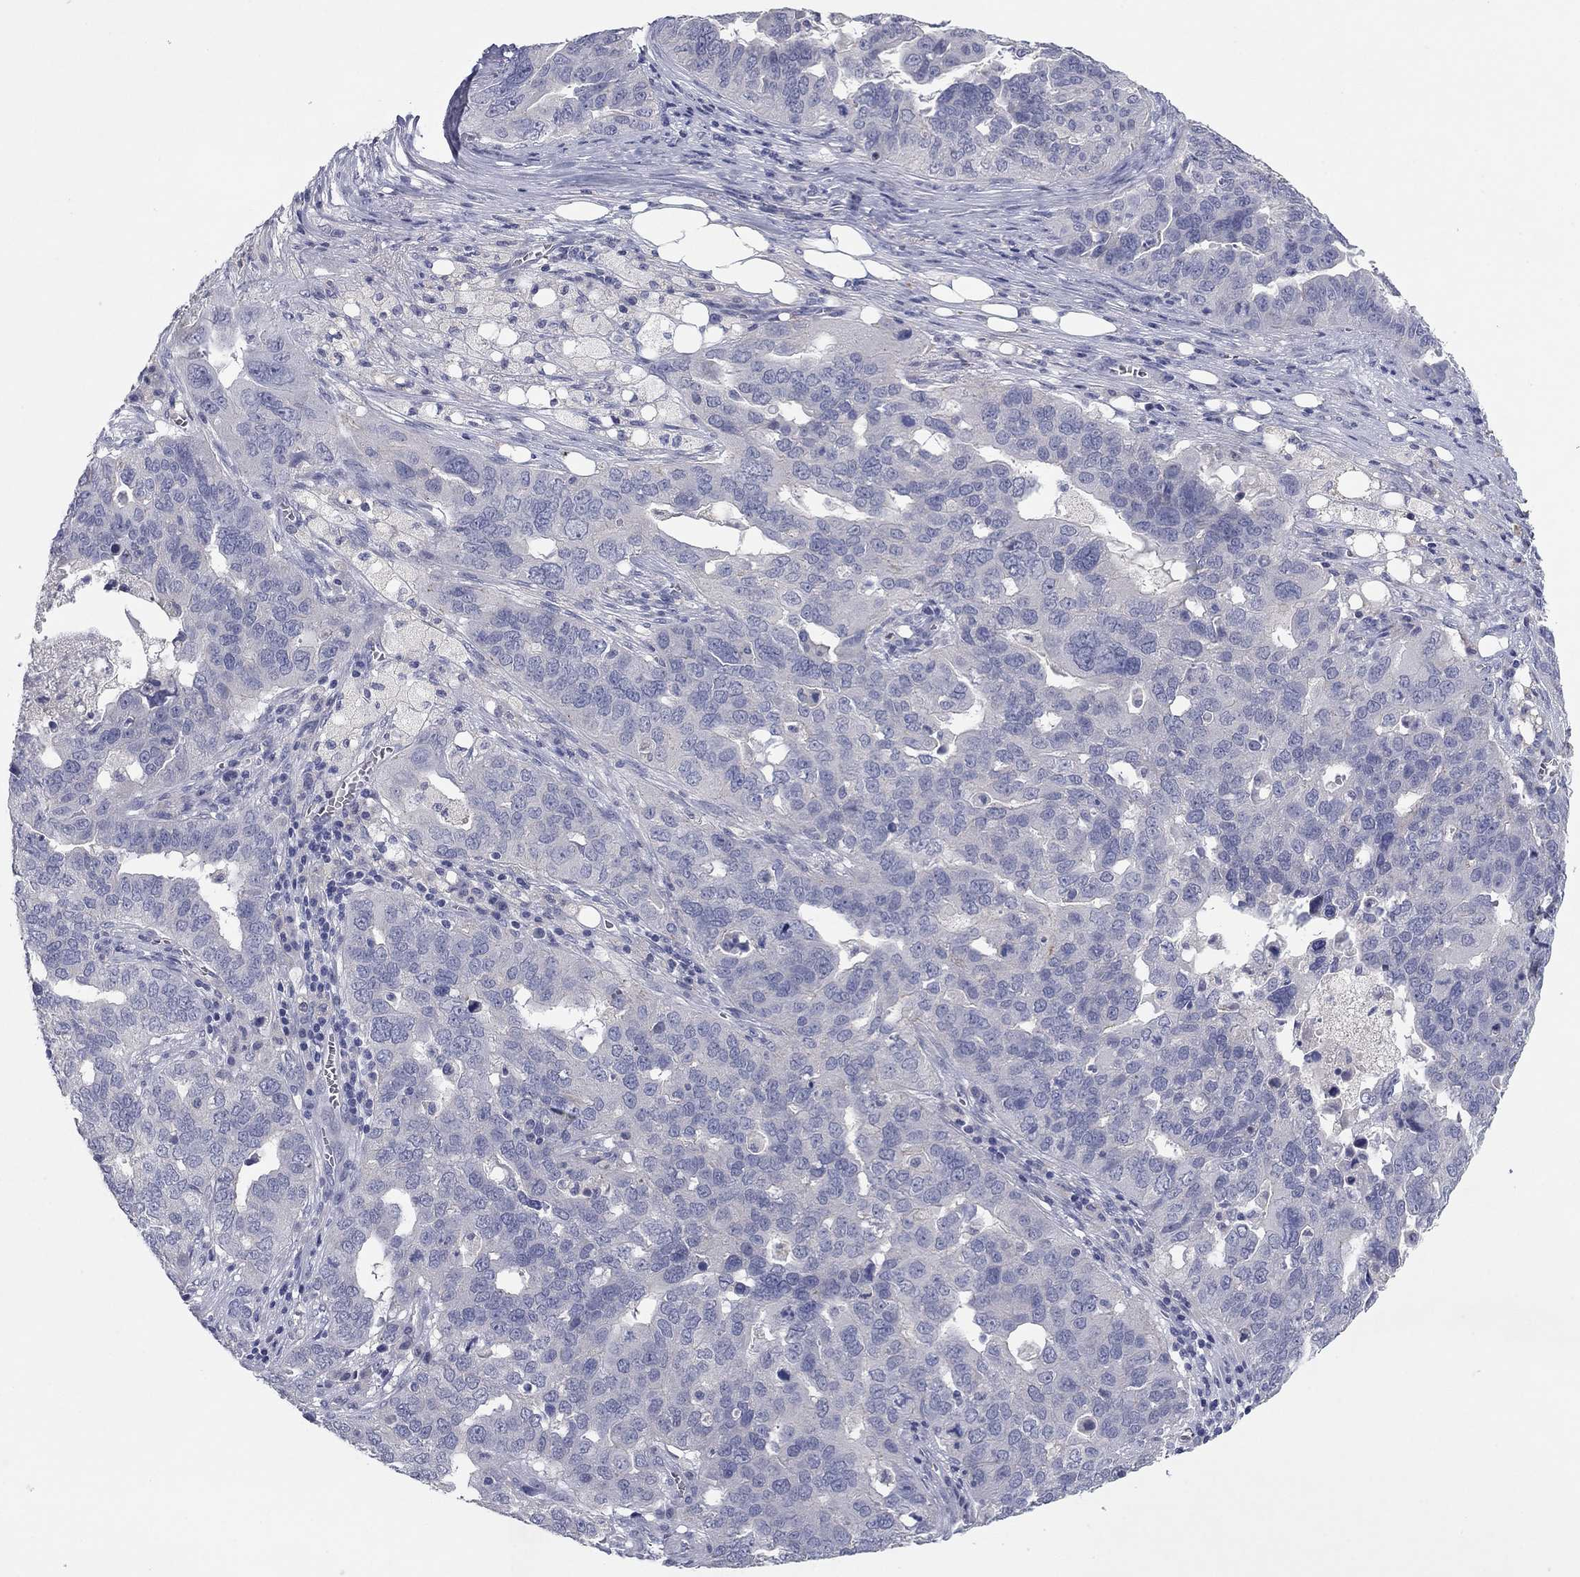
{"staining": {"intensity": "negative", "quantity": "none", "location": "none"}, "tissue": "ovarian cancer", "cell_type": "Tumor cells", "image_type": "cancer", "snomed": [{"axis": "morphology", "description": "Carcinoma, endometroid"}, {"axis": "topography", "description": "Soft tissue"}, {"axis": "topography", "description": "Ovary"}], "caption": "Micrograph shows no protein expression in tumor cells of ovarian cancer (endometroid carcinoma) tissue.", "gene": "CNTNAP4", "patient": {"sex": "female", "age": 52}}